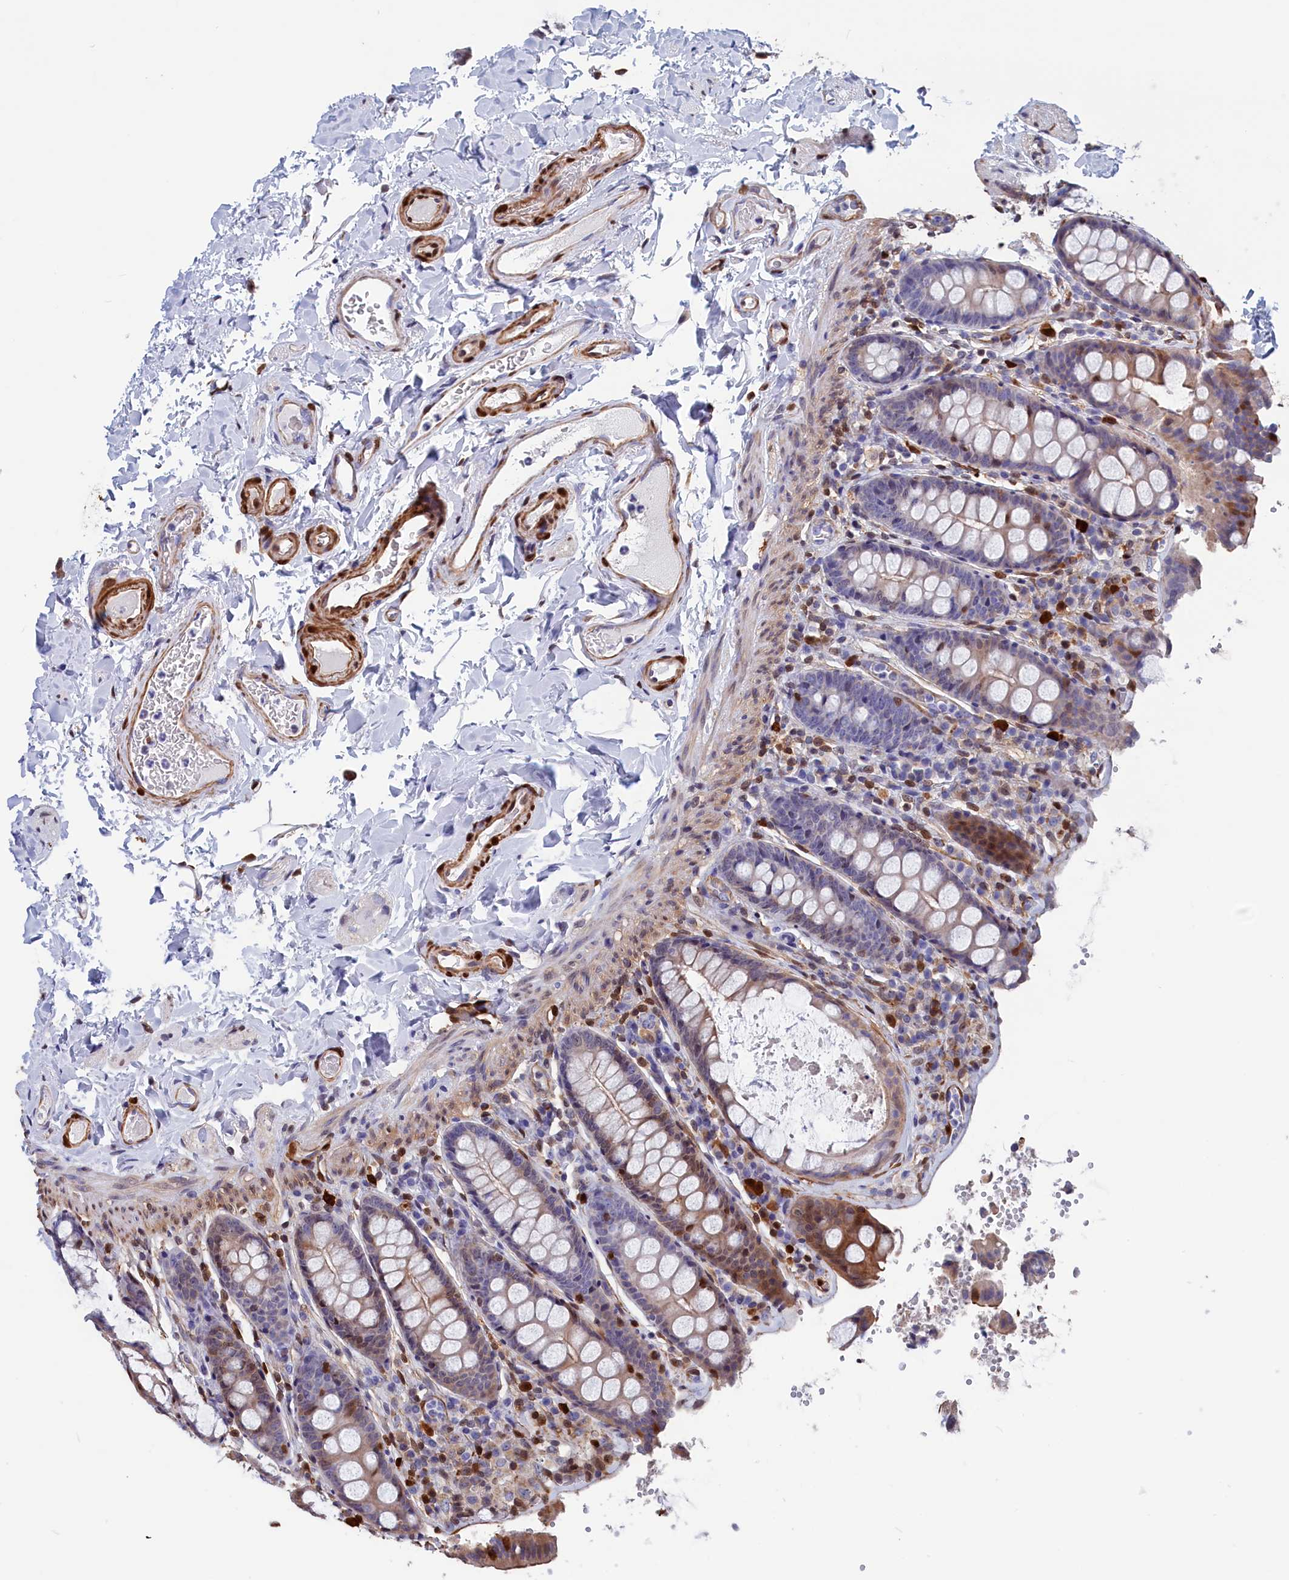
{"staining": {"intensity": "weak", "quantity": "25%-75%", "location": "cytoplasmic/membranous"}, "tissue": "colon", "cell_type": "Endothelial cells", "image_type": "normal", "snomed": [{"axis": "morphology", "description": "Normal tissue, NOS"}, {"axis": "topography", "description": "Colon"}, {"axis": "topography", "description": "Peripheral nerve tissue"}], "caption": "A low amount of weak cytoplasmic/membranous expression is identified in about 25%-75% of endothelial cells in benign colon. Ihc stains the protein of interest in brown and the nuclei are stained blue.", "gene": "CRIP1", "patient": {"sex": "female", "age": 61}}